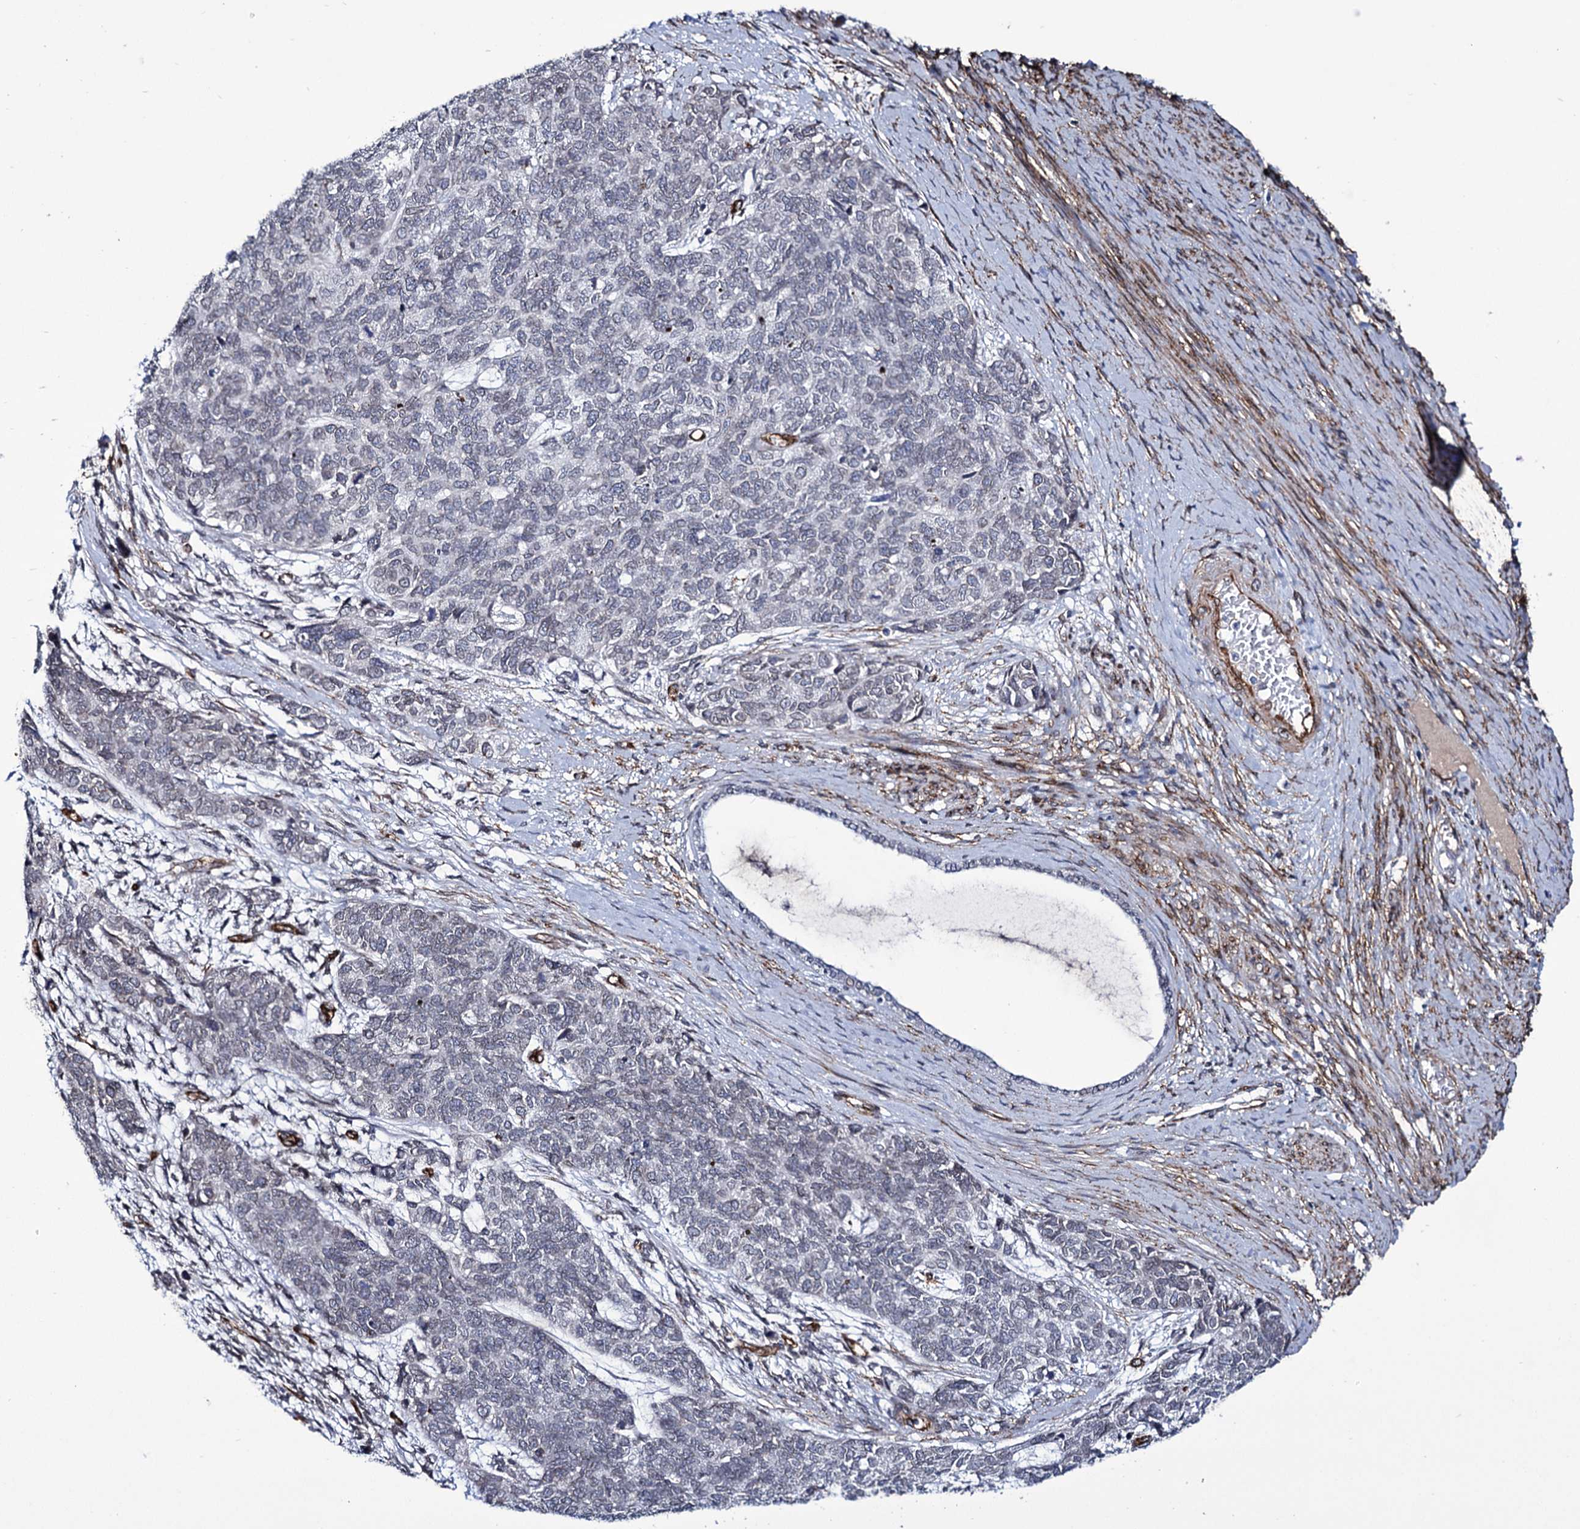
{"staining": {"intensity": "negative", "quantity": "none", "location": "none"}, "tissue": "cervical cancer", "cell_type": "Tumor cells", "image_type": "cancer", "snomed": [{"axis": "morphology", "description": "Squamous cell carcinoma, NOS"}, {"axis": "topography", "description": "Cervix"}], "caption": "IHC photomicrograph of neoplastic tissue: cervical cancer (squamous cell carcinoma) stained with DAB reveals no significant protein staining in tumor cells.", "gene": "ZC3H12C", "patient": {"sex": "female", "age": 63}}